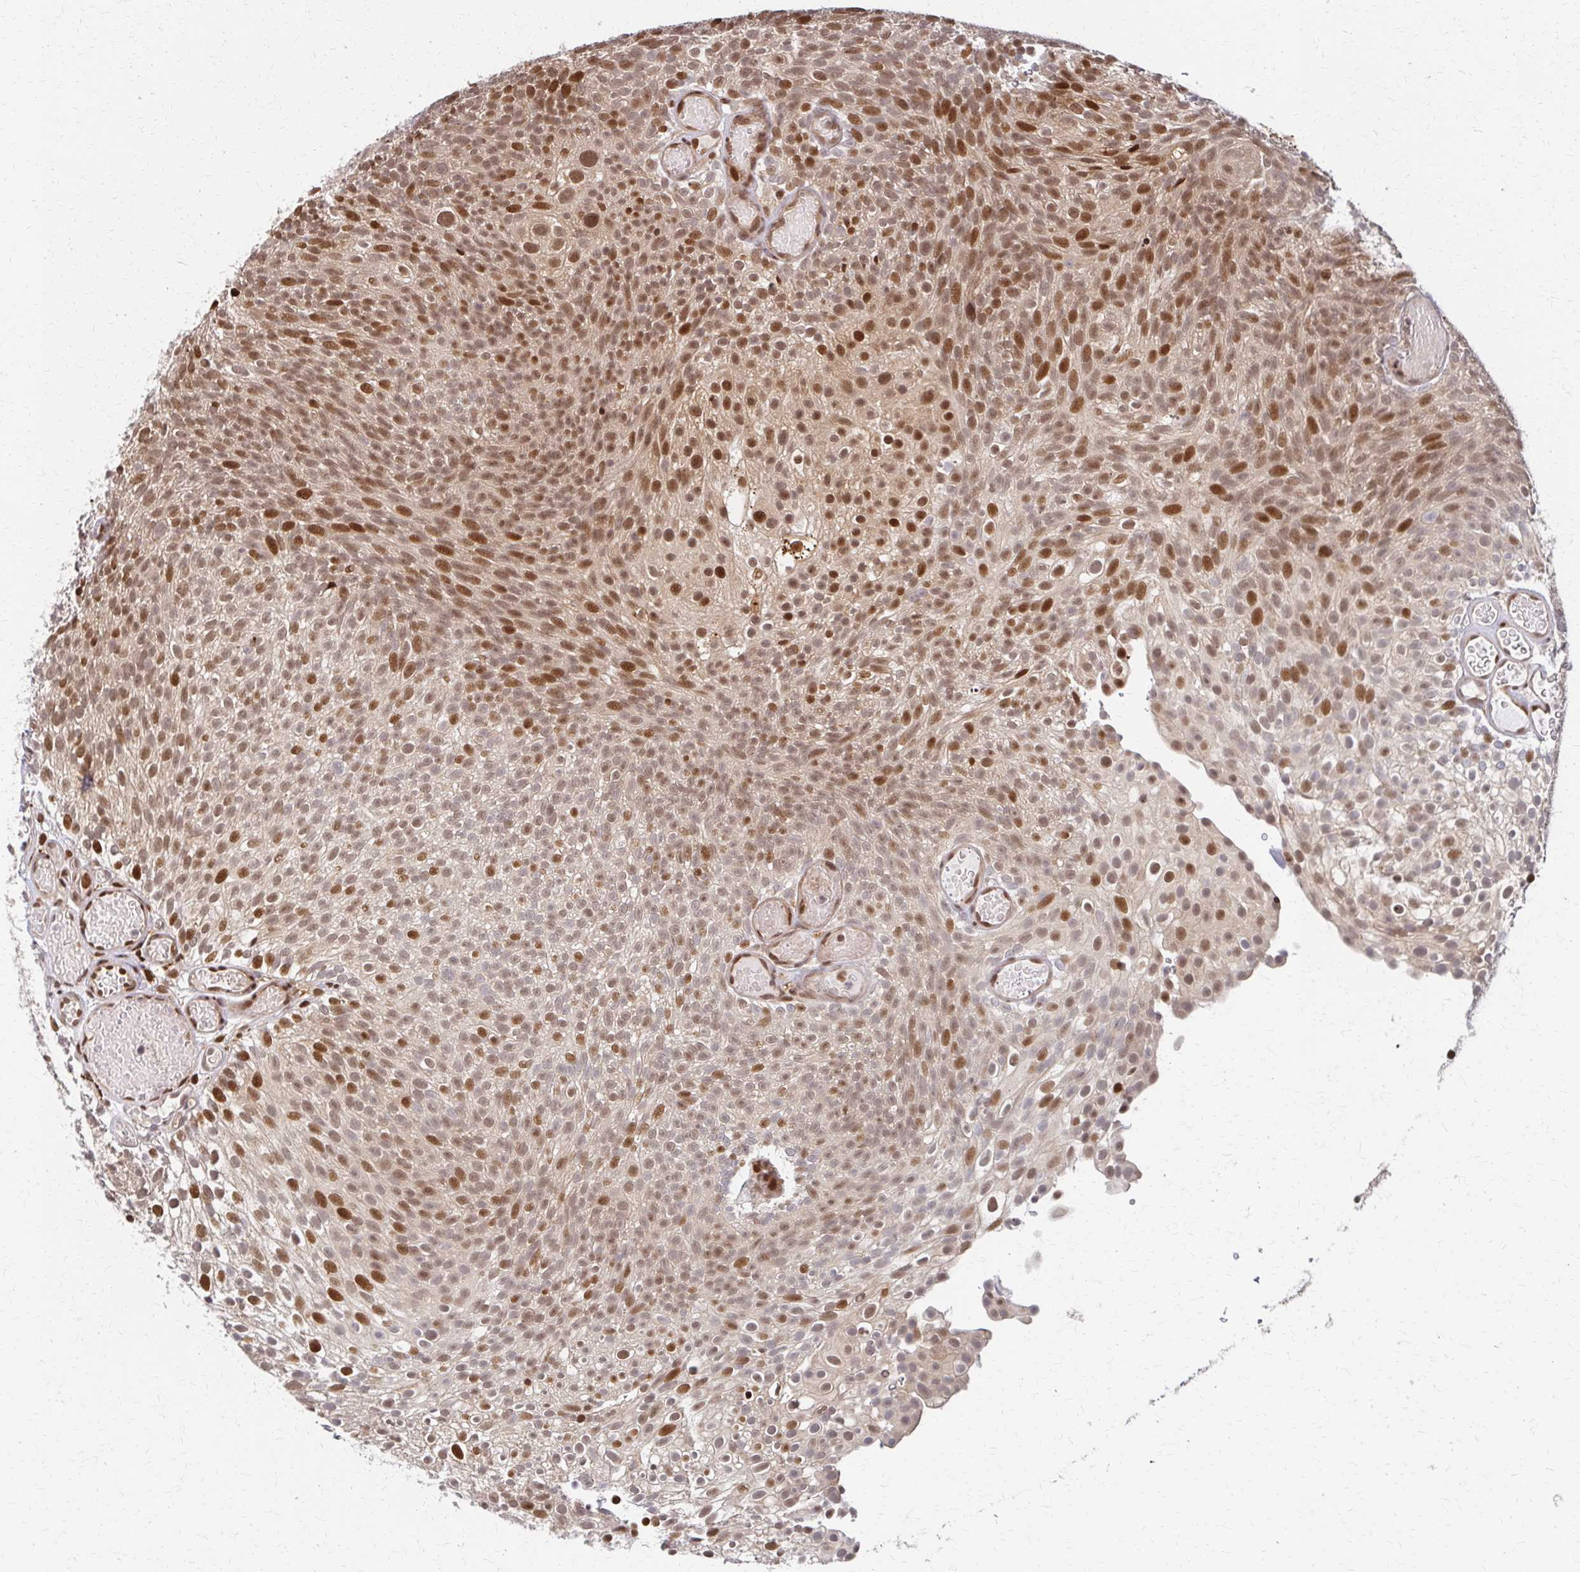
{"staining": {"intensity": "moderate", "quantity": ">75%", "location": "nuclear"}, "tissue": "urothelial cancer", "cell_type": "Tumor cells", "image_type": "cancer", "snomed": [{"axis": "morphology", "description": "Urothelial carcinoma, Low grade"}, {"axis": "topography", "description": "Urinary bladder"}], "caption": "Urothelial cancer was stained to show a protein in brown. There is medium levels of moderate nuclear expression in approximately >75% of tumor cells.", "gene": "PSMD7", "patient": {"sex": "male", "age": 78}}